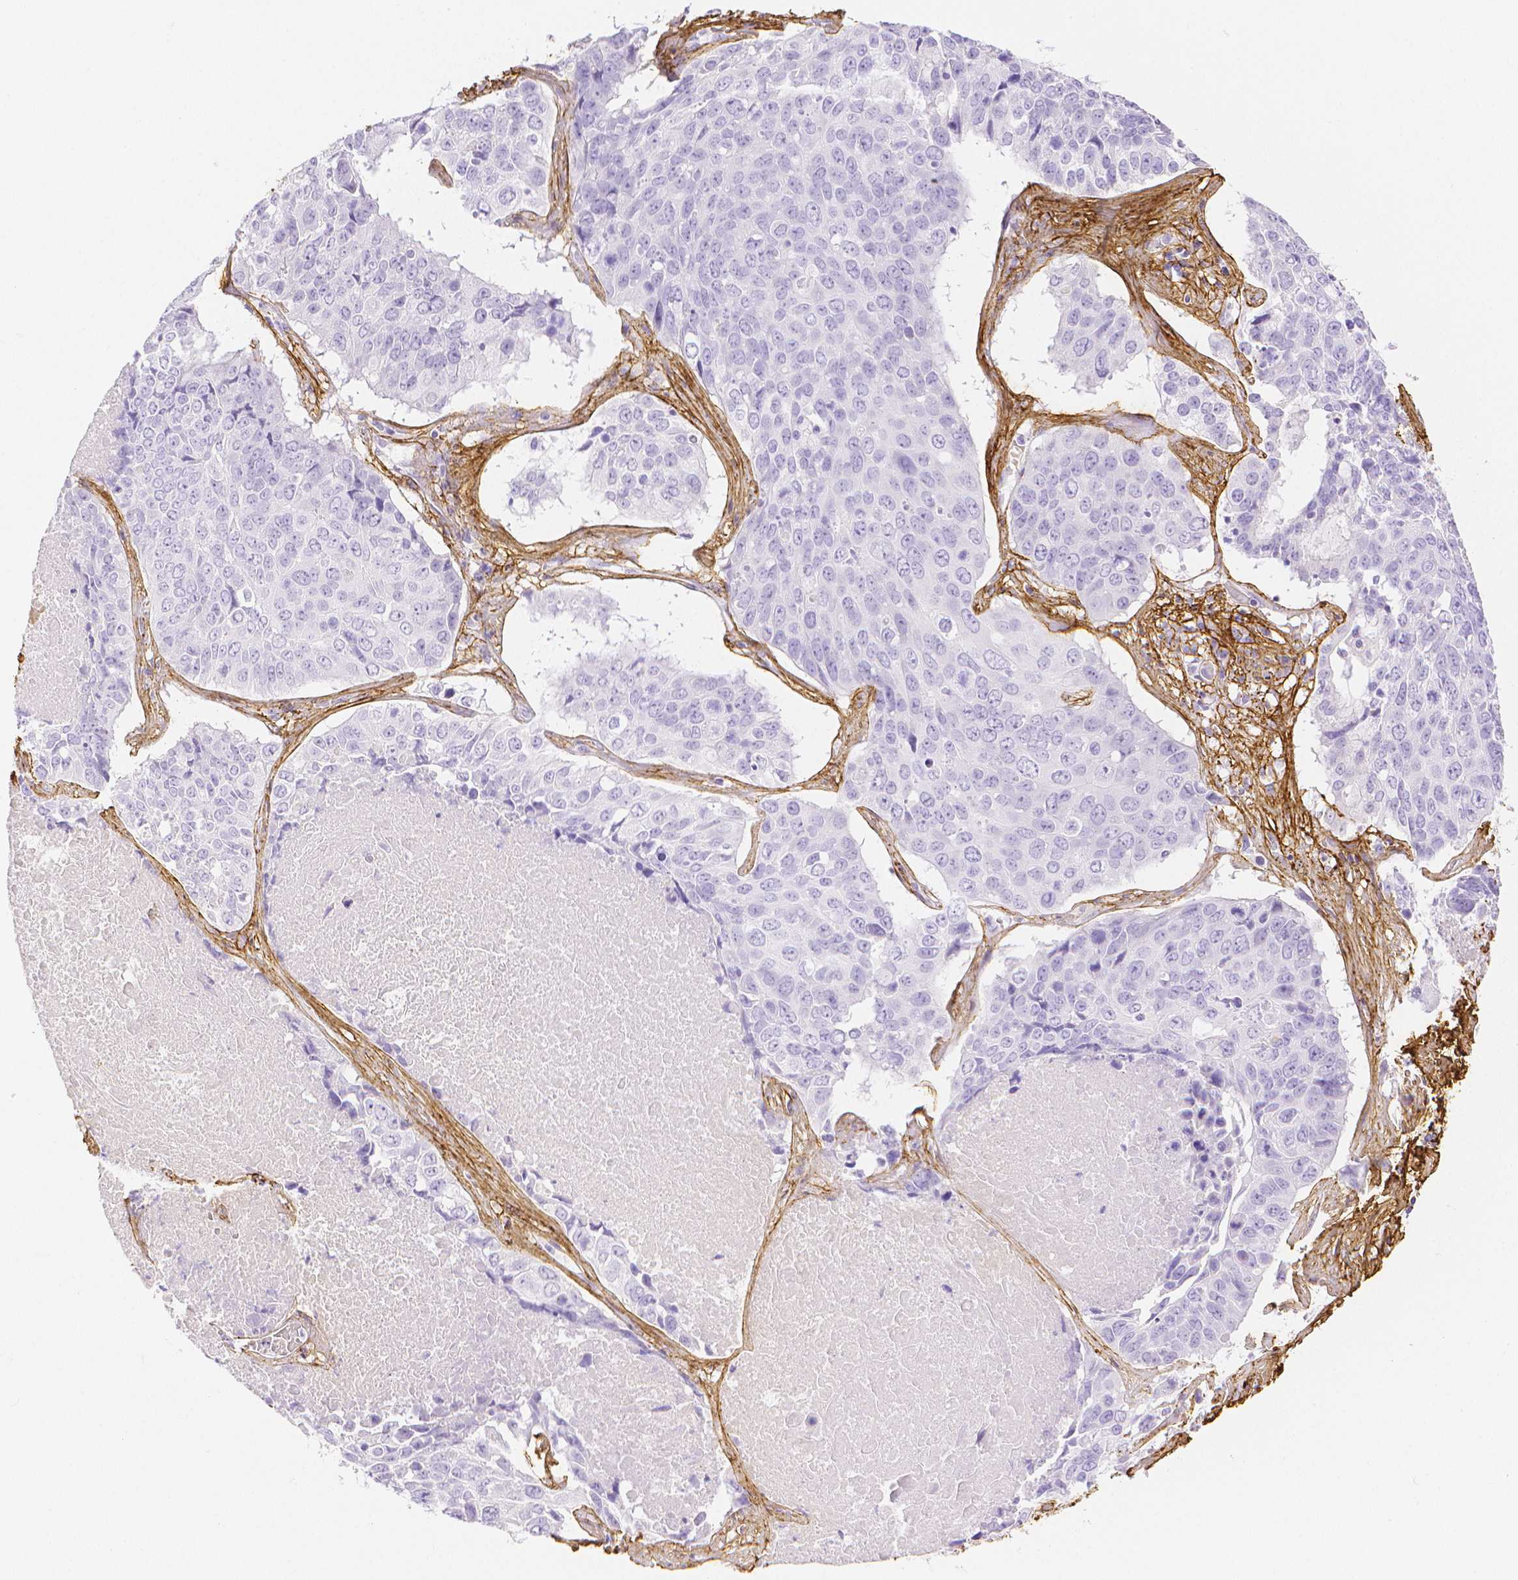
{"staining": {"intensity": "negative", "quantity": "none", "location": "none"}, "tissue": "lung cancer", "cell_type": "Tumor cells", "image_type": "cancer", "snomed": [{"axis": "morphology", "description": "Normal tissue, NOS"}, {"axis": "morphology", "description": "Squamous cell carcinoma, NOS"}, {"axis": "topography", "description": "Bronchus"}, {"axis": "topography", "description": "Lung"}], "caption": "A micrograph of lung cancer stained for a protein reveals no brown staining in tumor cells.", "gene": "FBN1", "patient": {"sex": "male", "age": 64}}